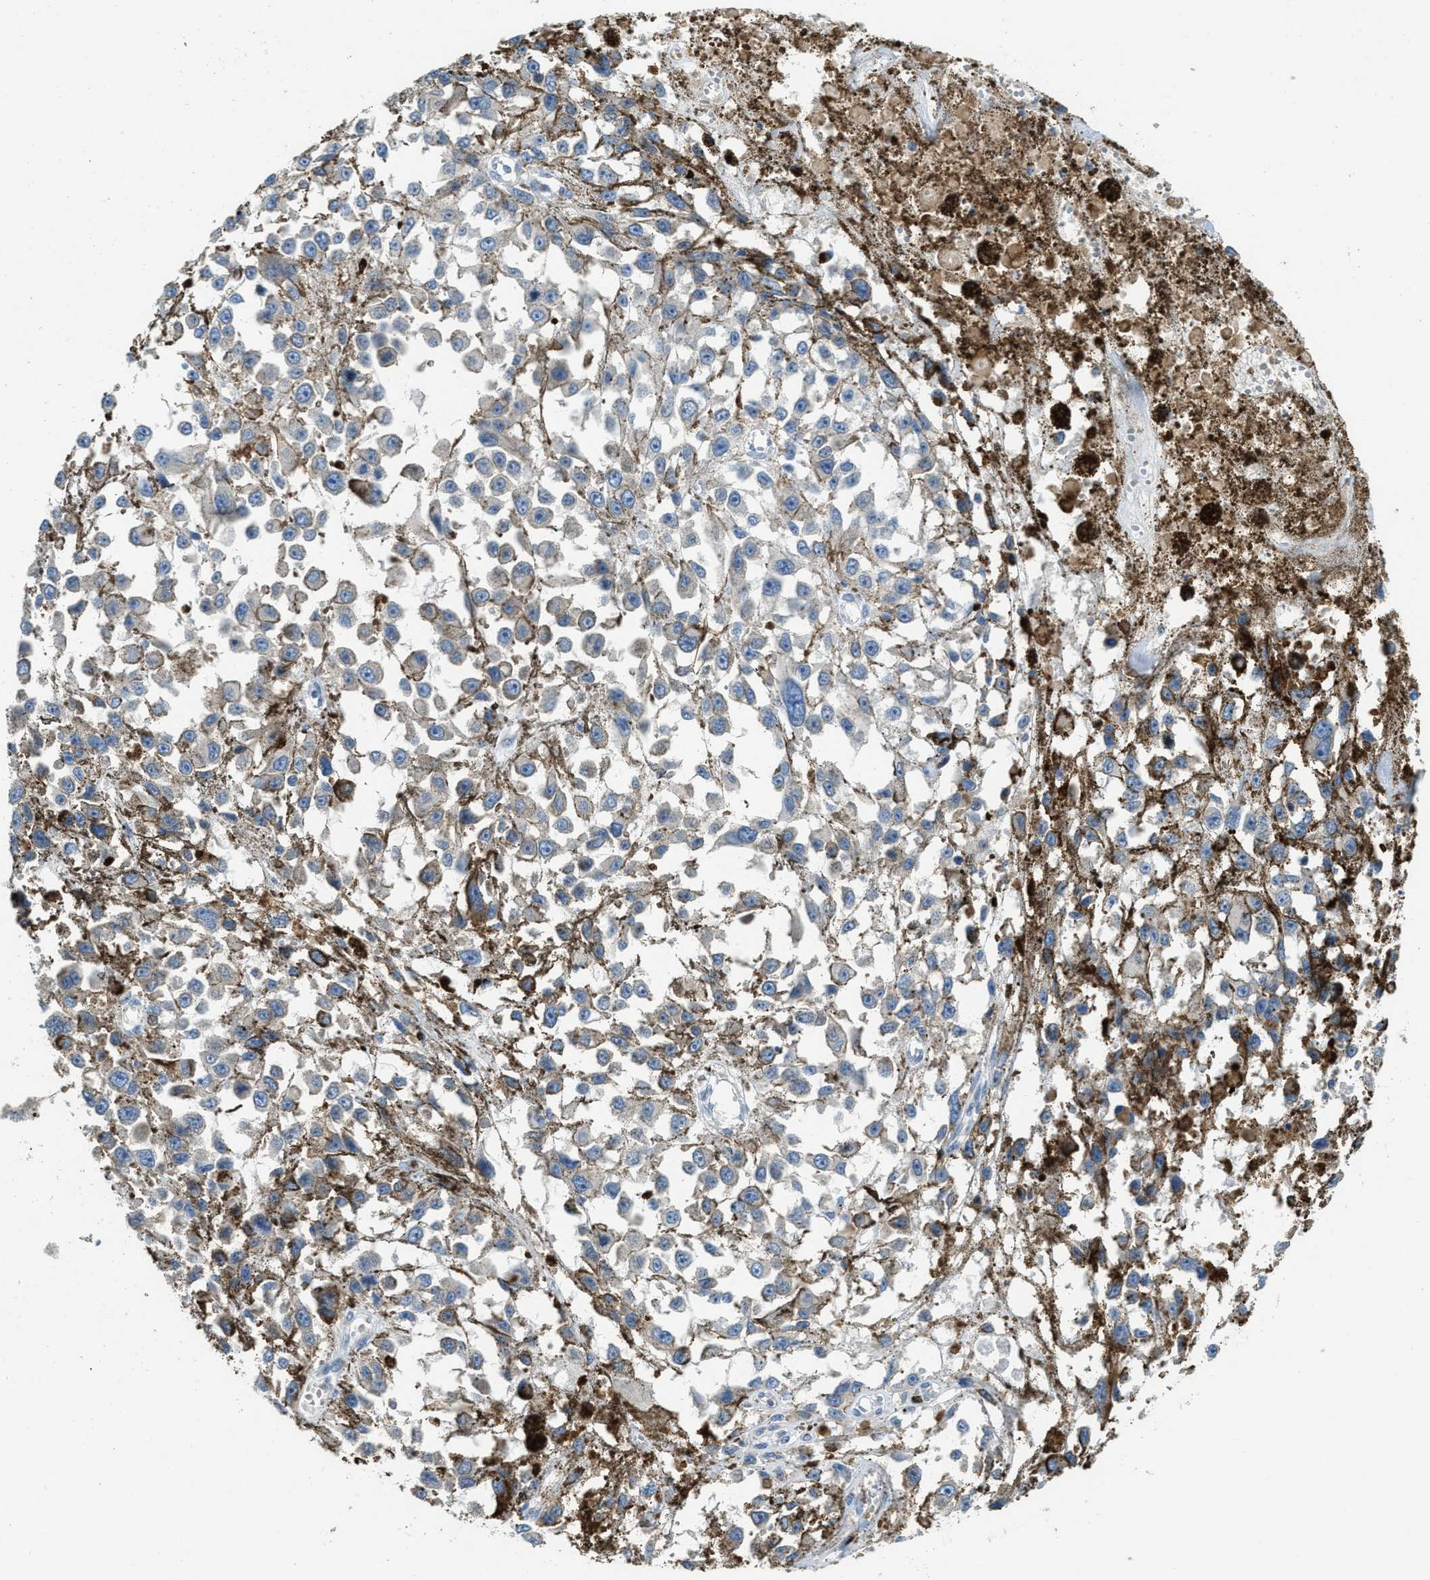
{"staining": {"intensity": "negative", "quantity": "none", "location": "none"}, "tissue": "melanoma", "cell_type": "Tumor cells", "image_type": "cancer", "snomed": [{"axis": "morphology", "description": "Malignant melanoma, Metastatic site"}, {"axis": "topography", "description": "Lymph node"}], "caption": "Human melanoma stained for a protein using immunohistochemistry (IHC) exhibits no positivity in tumor cells.", "gene": "MPDU1", "patient": {"sex": "male", "age": 59}}